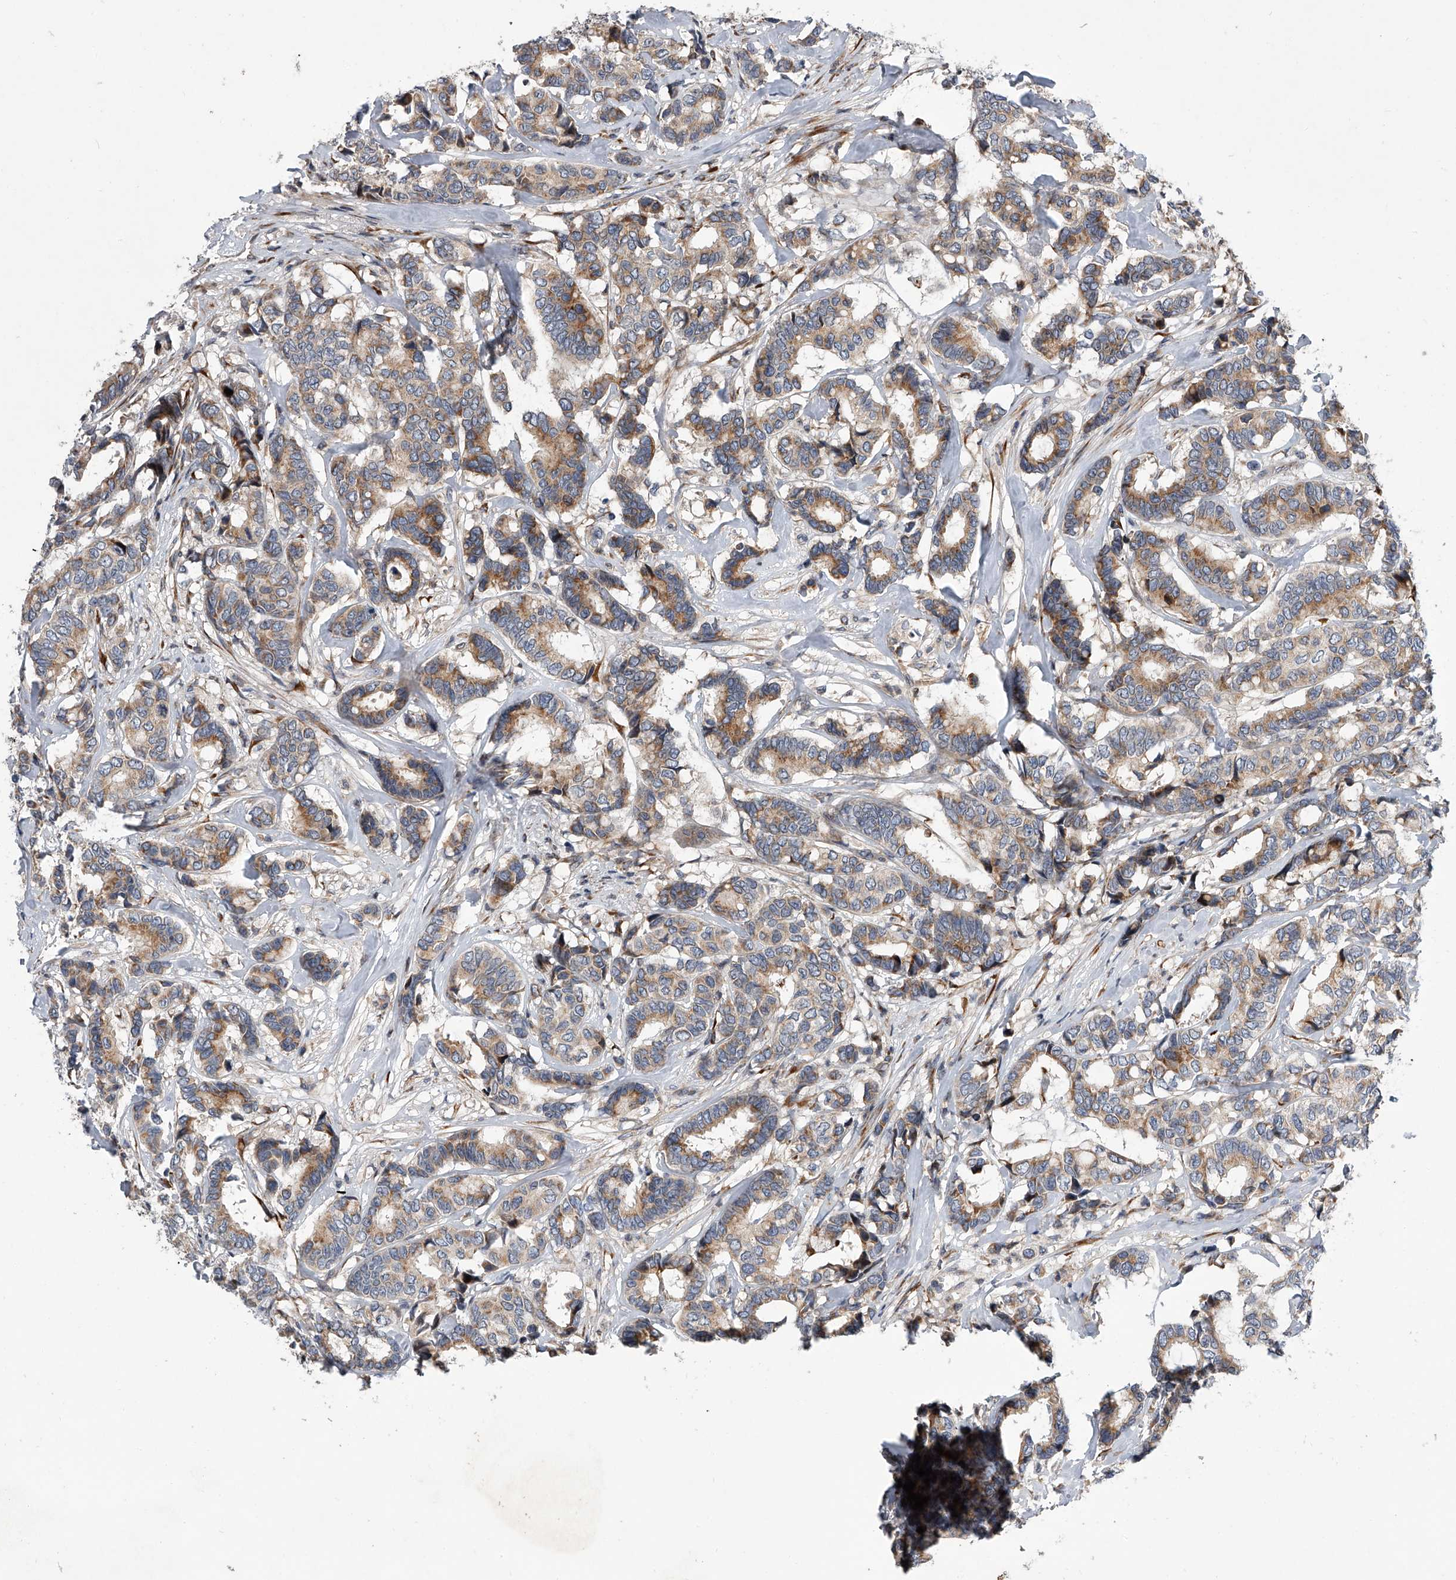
{"staining": {"intensity": "moderate", "quantity": ">75%", "location": "cytoplasmic/membranous"}, "tissue": "breast cancer", "cell_type": "Tumor cells", "image_type": "cancer", "snomed": [{"axis": "morphology", "description": "Duct carcinoma"}, {"axis": "topography", "description": "Breast"}], "caption": "Immunohistochemical staining of human breast cancer (intraductal carcinoma) demonstrates medium levels of moderate cytoplasmic/membranous positivity in about >75% of tumor cells.", "gene": "DLGAP2", "patient": {"sex": "female", "age": 87}}